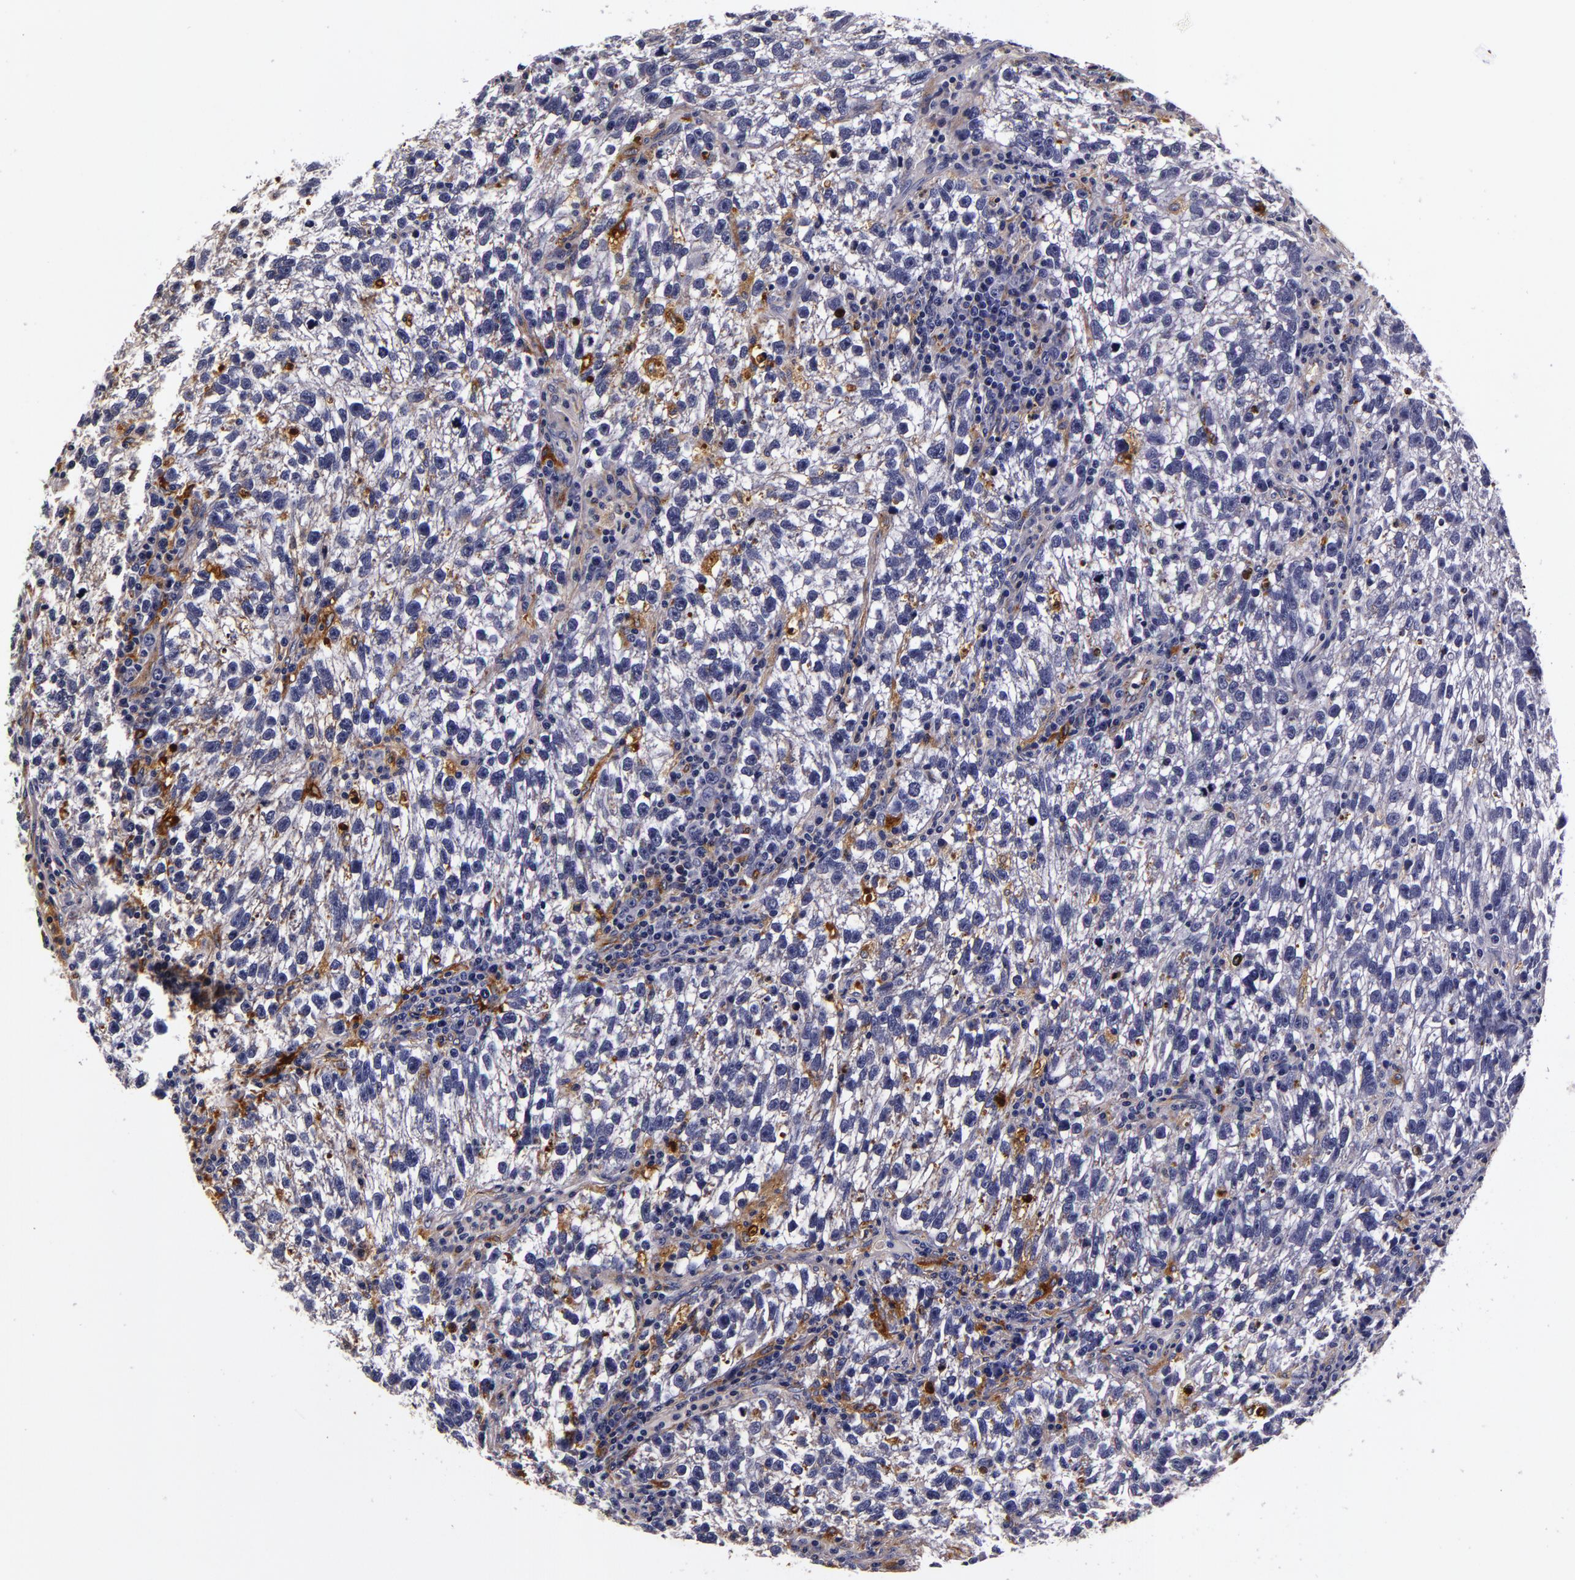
{"staining": {"intensity": "negative", "quantity": "none", "location": "none"}, "tissue": "testis cancer", "cell_type": "Tumor cells", "image_type": "cancer", "snomed": [{"axis": "morphology", "description": "Seminoma, NOS"}, {"axis": "topography", "description": "Testis"}], "caption": "There is no significant positivity in tumor cells of testis seminoma.", "gene": "LGALS3BP", "patient": {"sex": "male", "age": 38}}